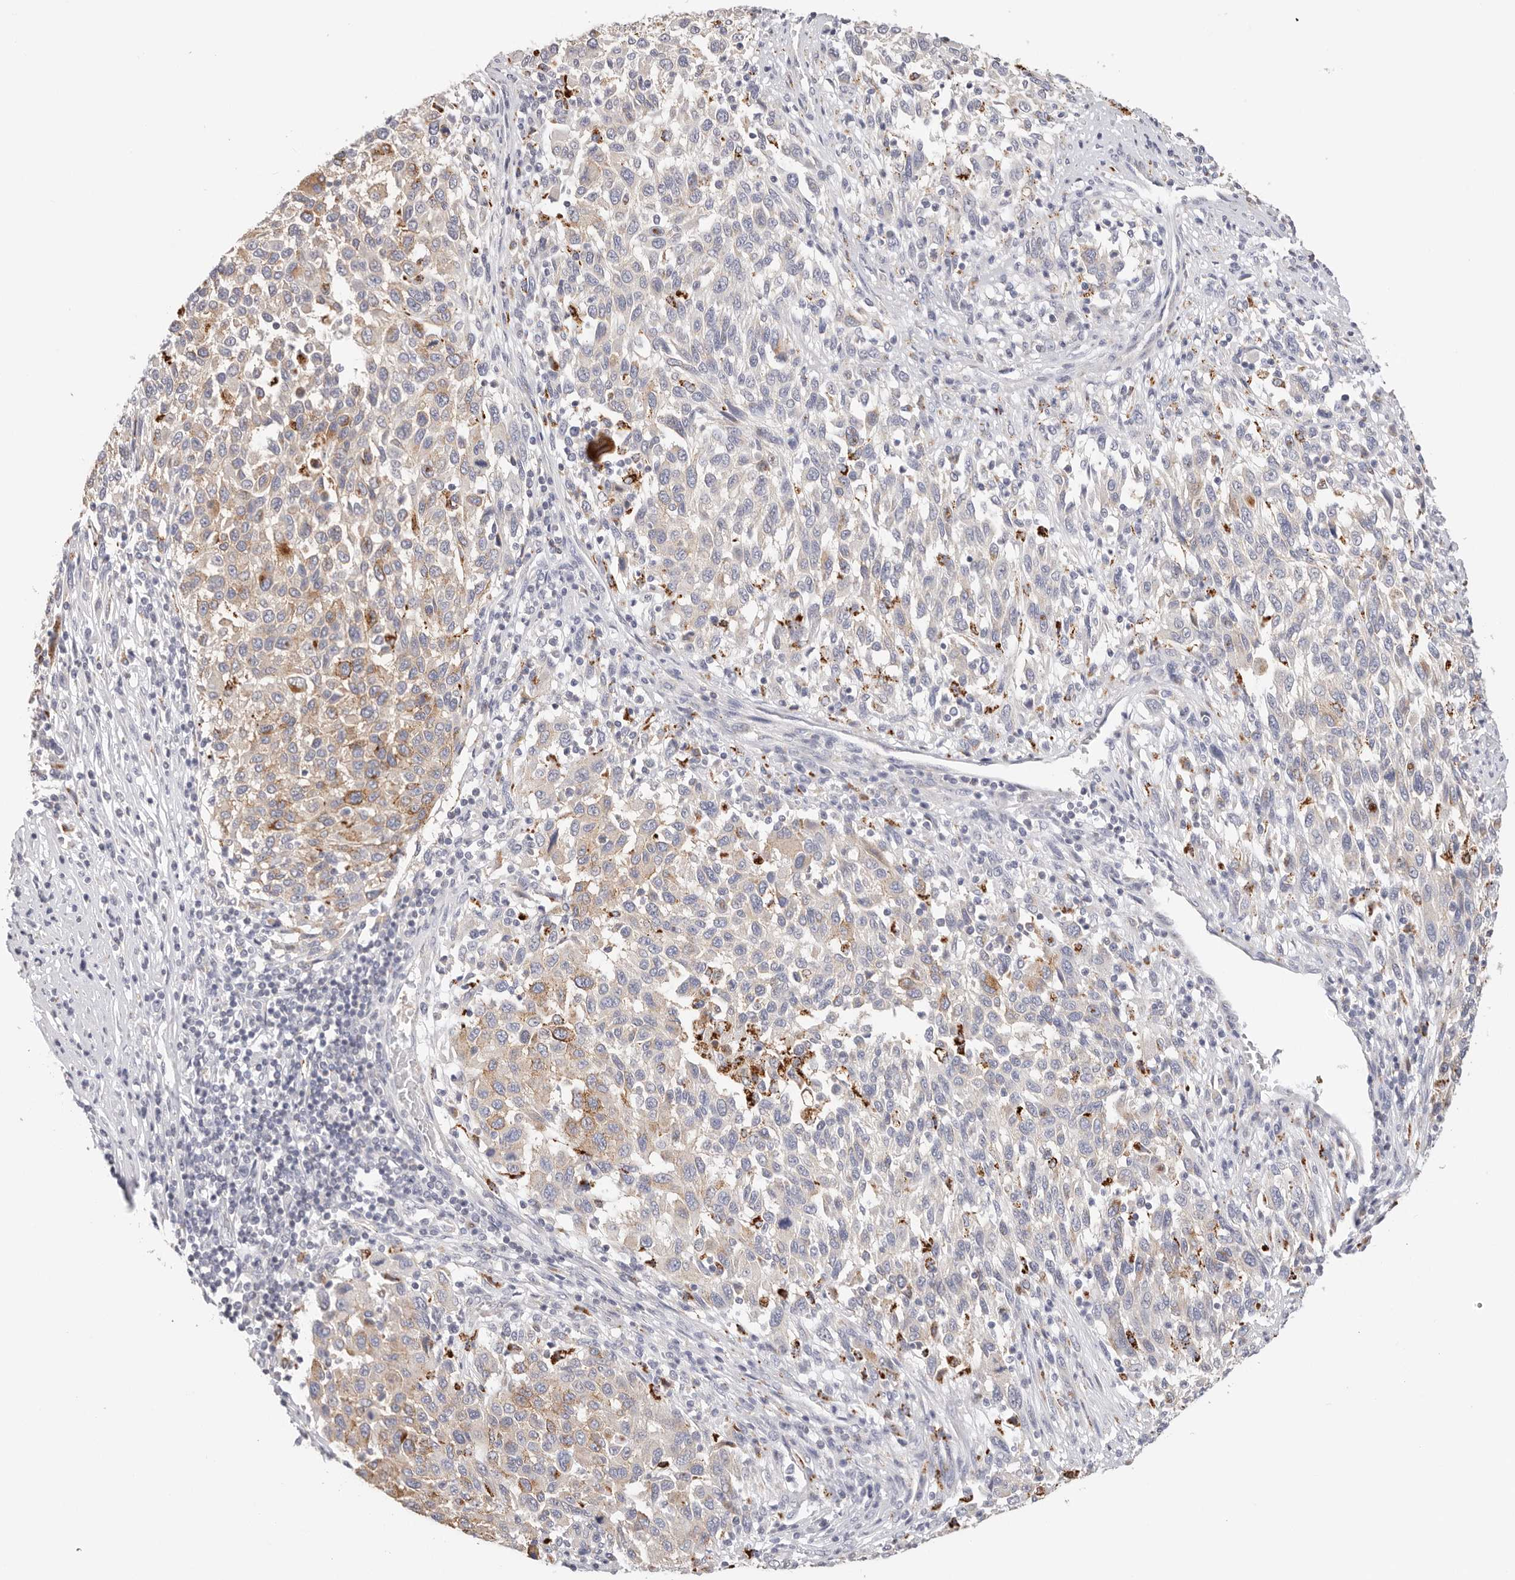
{"staining": {"intensity": "weak", "quantity": "25%-75%", "location": "cytoplasmic/membranous"}, "tissue": "melanoma", "cell_type": "Tumor cells", "image_type": "cancer", "snomed": [{"axis": "morphology", "description": "Malignant melanoma, Metastatic site"}, {"axis": "topography", "description": "Lymph node"}], "caption": "The image demonstrates a brown stain indicating the presence of a protein in the cytoplasmic/membranous of tumor cells in melanoma.", "gene": "STKLD1", "patient": {"sex": "male", "age": 61}}